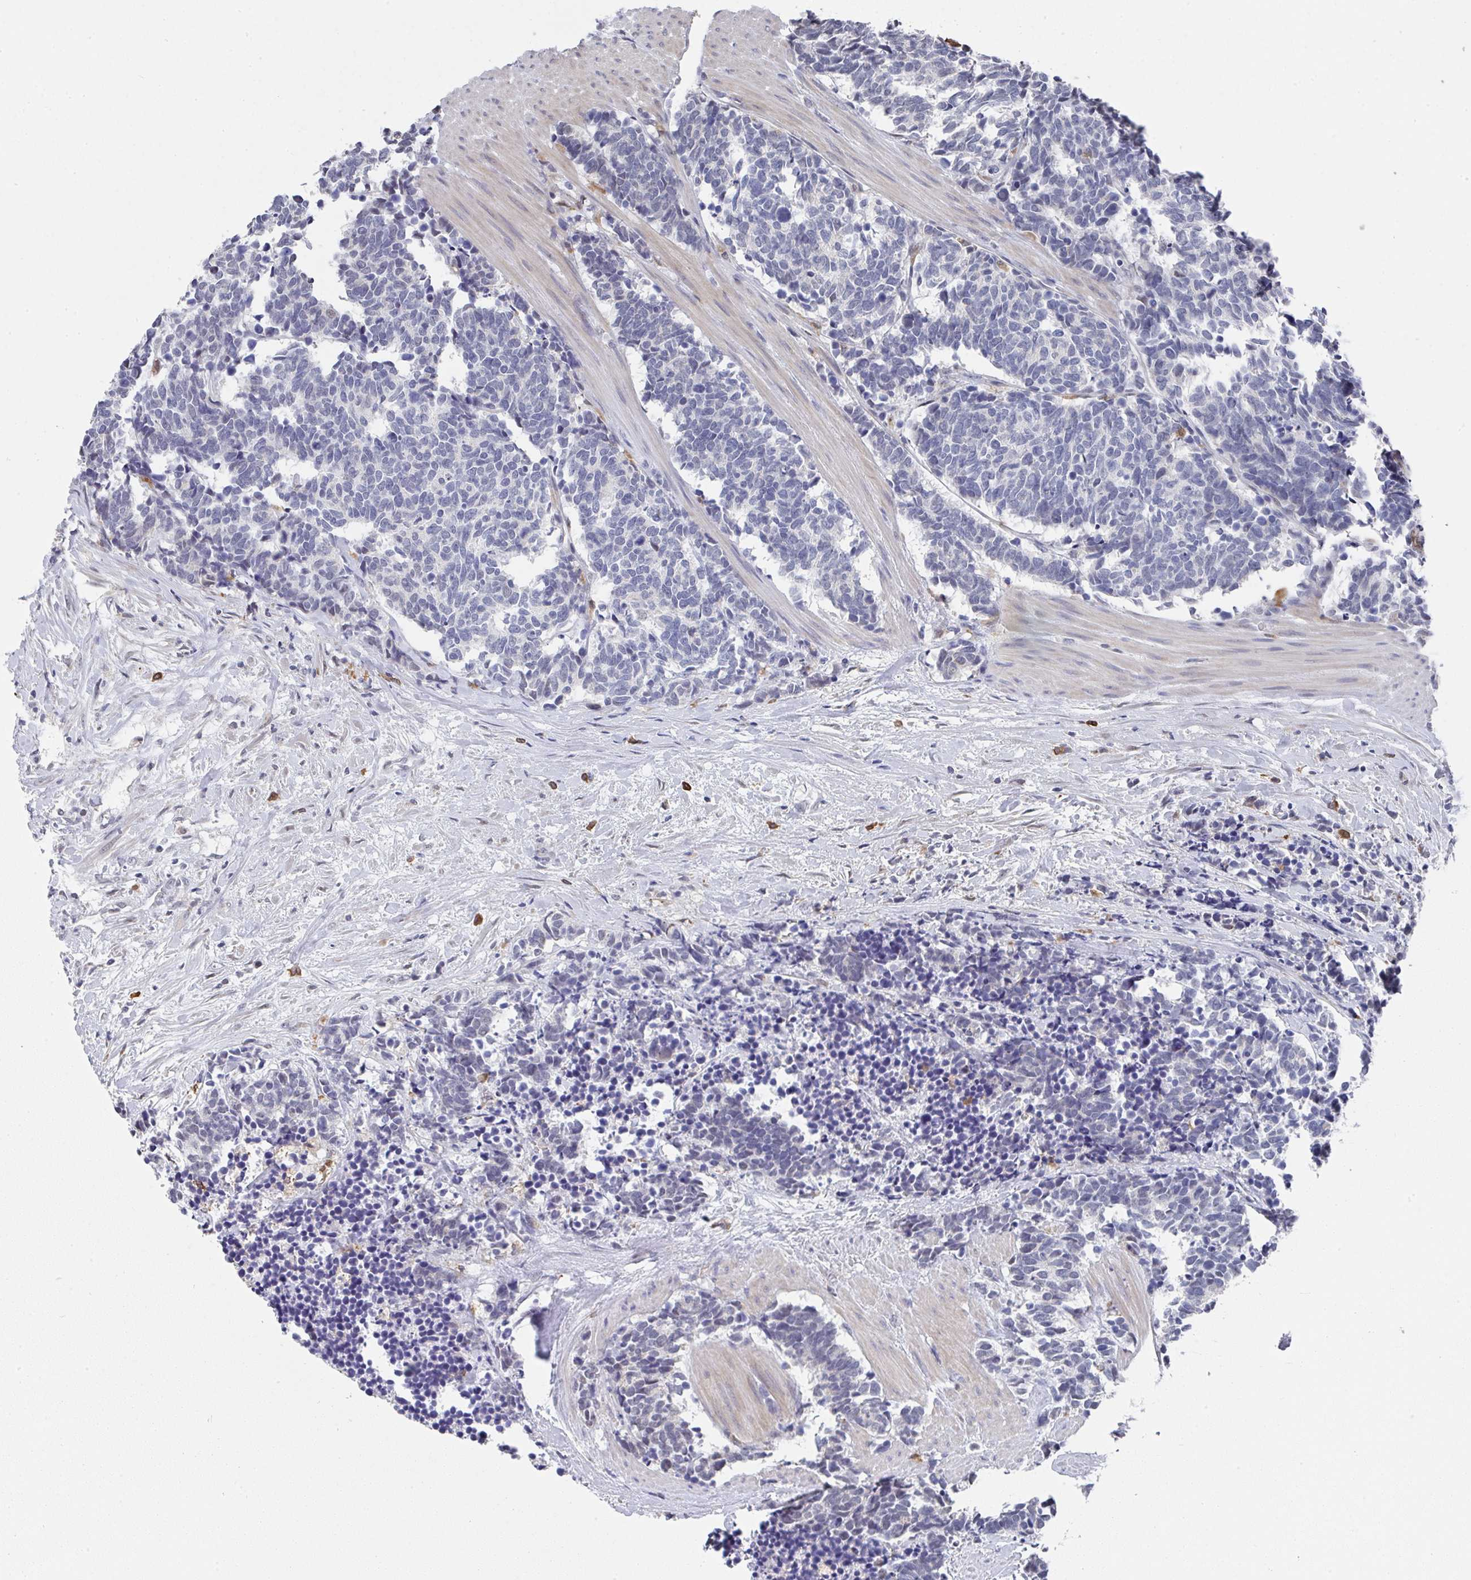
{"staining": {"intensity": "negative", "quantity": "none", "location": "none"}, "tissue": "carcinoid", "cell_type": "Tumor cells", "image_type": "cancer", "snomed": [{"axis": "morphology", "description": "Carcinoma, NOS"}, {"axis": "morphology", "description": "Carcinoid, malignant, NOS"}, {"axis": "topography", "description": "Prostate"}], "caption": "Immunohistochemistry (IHC) photomicrograph of human carcinoma stained for a protein (brown), which exhibits no positivity in tumor cells. (Immunohistochemistry (IHC), brightfield microscopy, high magnification).", "gene": "NCF1", "patient": {"sex": "male", "age": 57}}